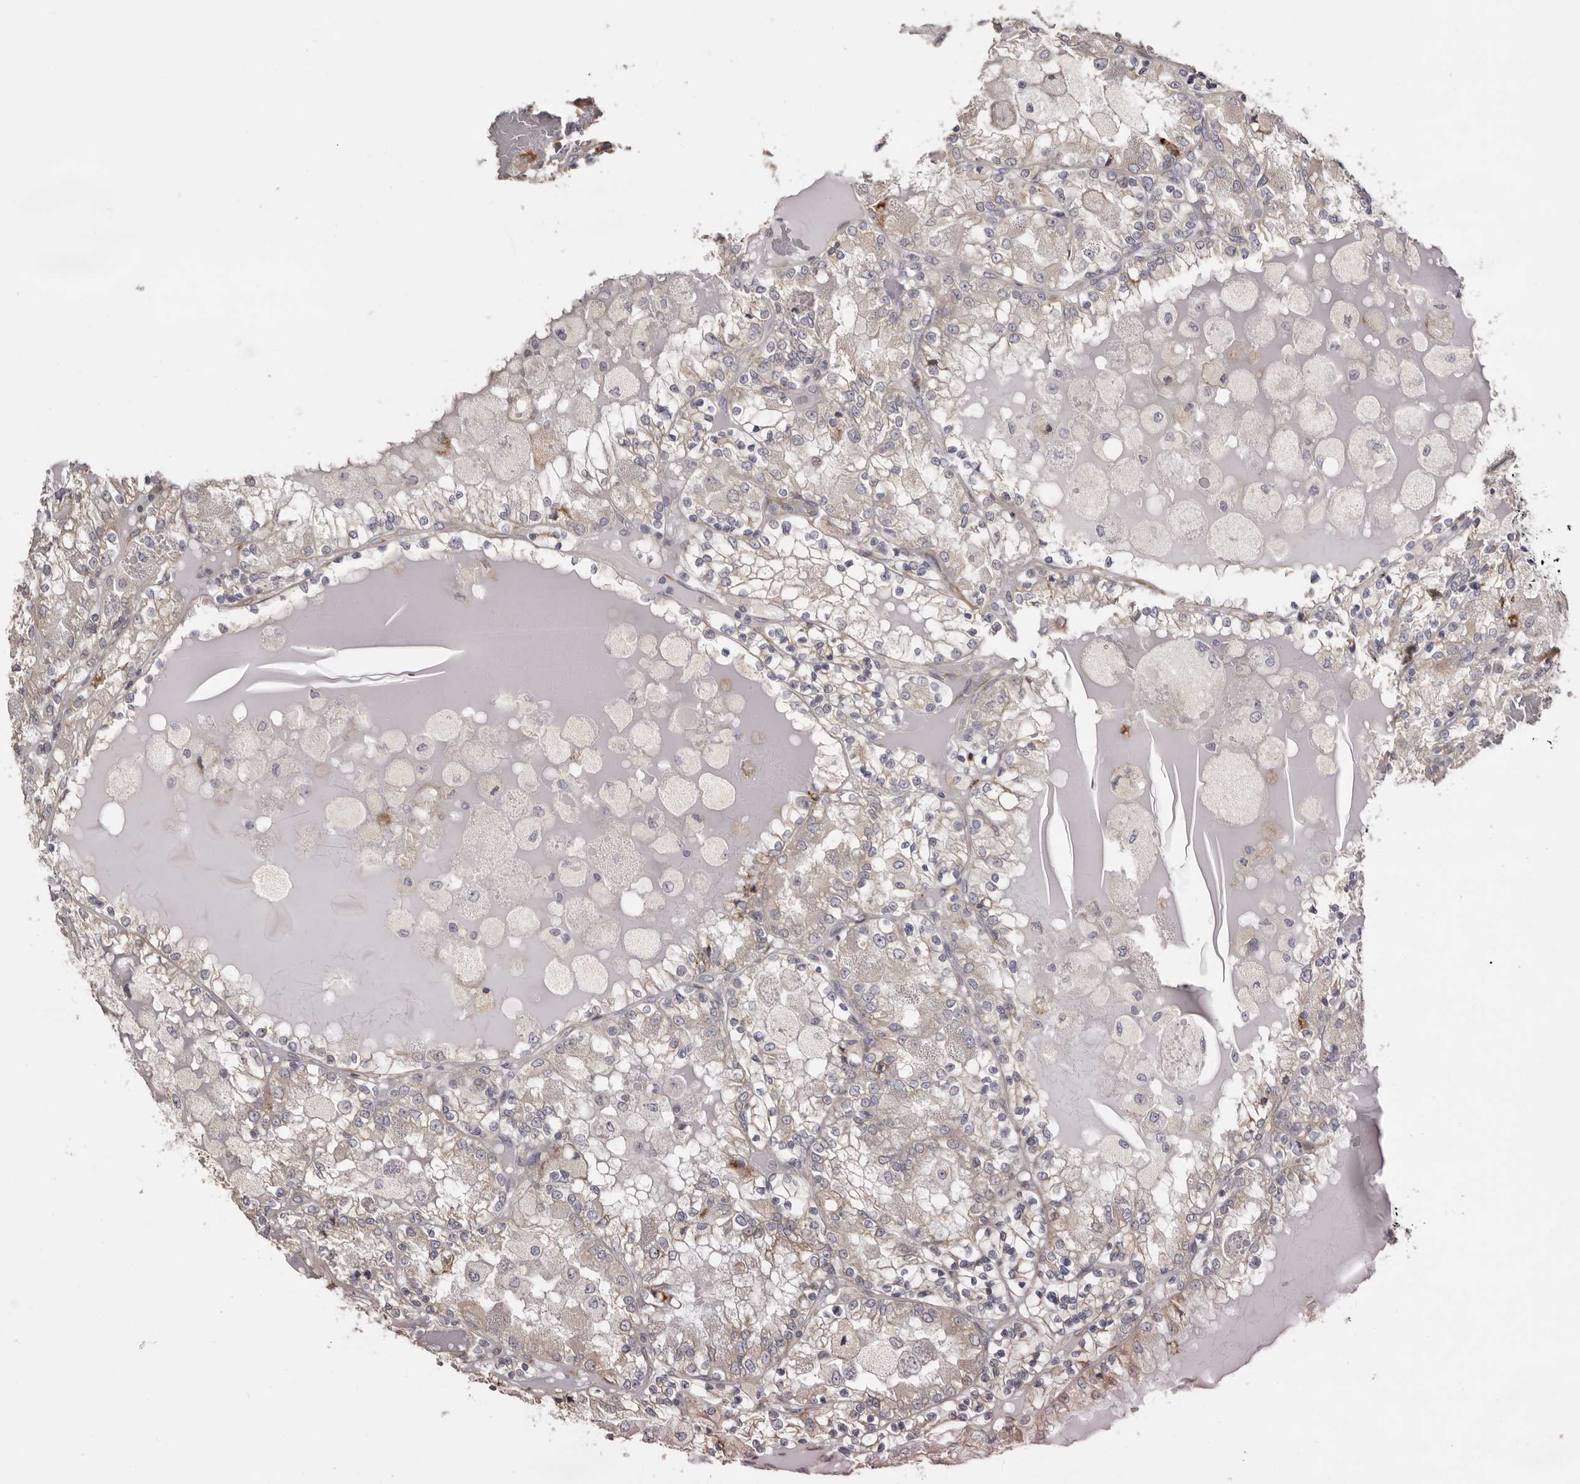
{"staining": {"intensity": "weak", "quantity": ">75%", "location": "cytoplasmic/membranous"}, "tissue": "renal cancer", "cell_type": "Tumor cells", "image_type": "cancer", "snomed": [{"axis": "morphology", "description": "Adenocarcinoma, NOS"}, {"axis": "topography", "description": "Kidney"}], "caption": "A high-resolution photomicrograph shows immunohistochemistry (IHC) staining of renal cancer, which shows weak cytoplasmic/membranous positivity in about >75% of tumor cells.", "gene": "PIGX", "patient": {"sex": "female", "age": 56}}